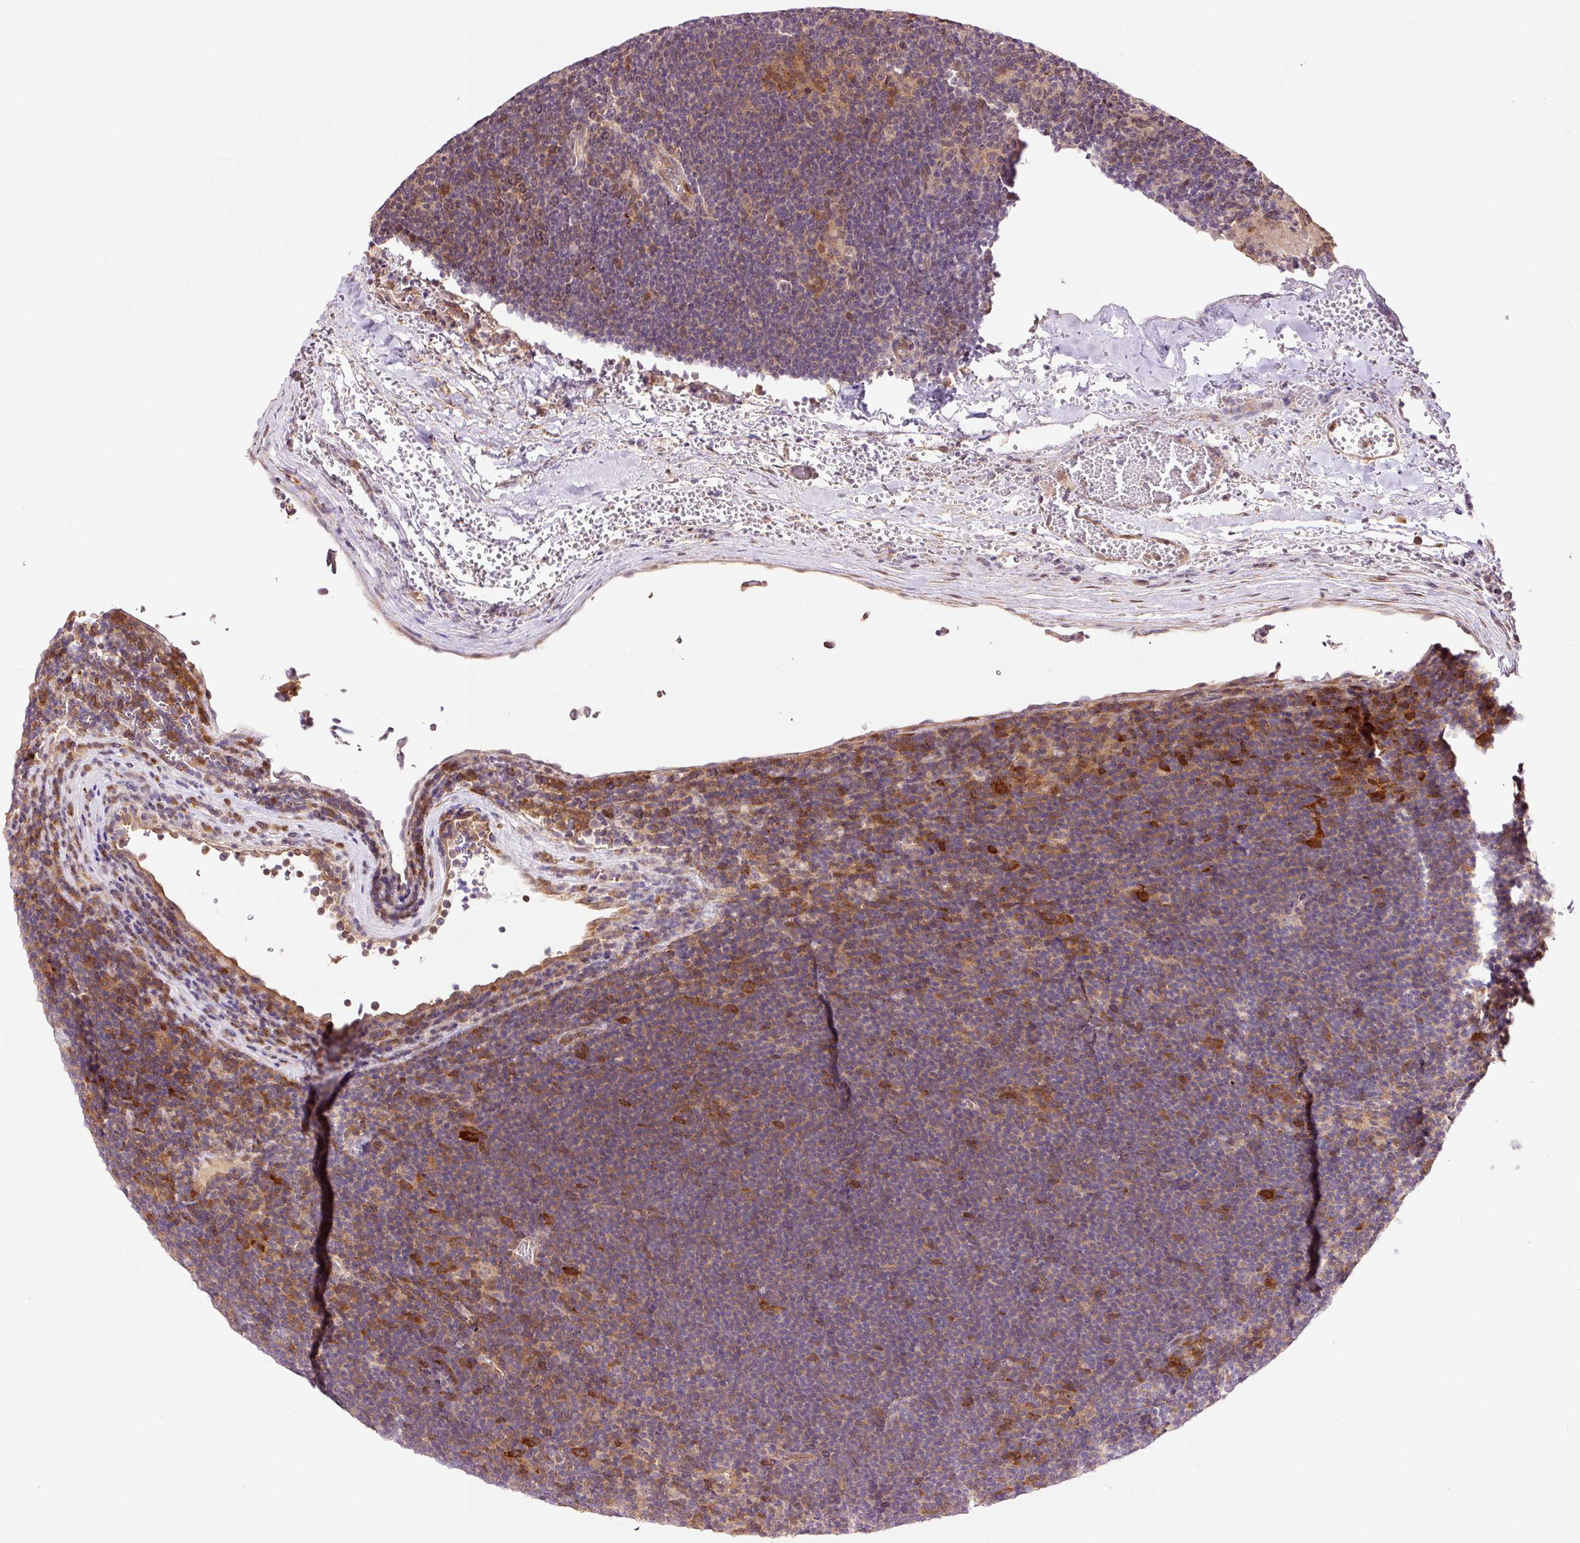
{"staining": {"intensity": "negative", "quantity": "none", "location": "none"}, "tissue": "lymphoma", "cell_type": "Tumor cells", "image_type": "cancer", "snomed": [{"axis": "morphology", "description": "Hodgkin's disease, NOS"}, {"axis": "topography", "description": "Lymph node"}], "caption": "Tumor cells are negative for brown protein staining in lymphoma.", "gene": "FBXL14", "patient": {"sex": "female", "age": 57}}